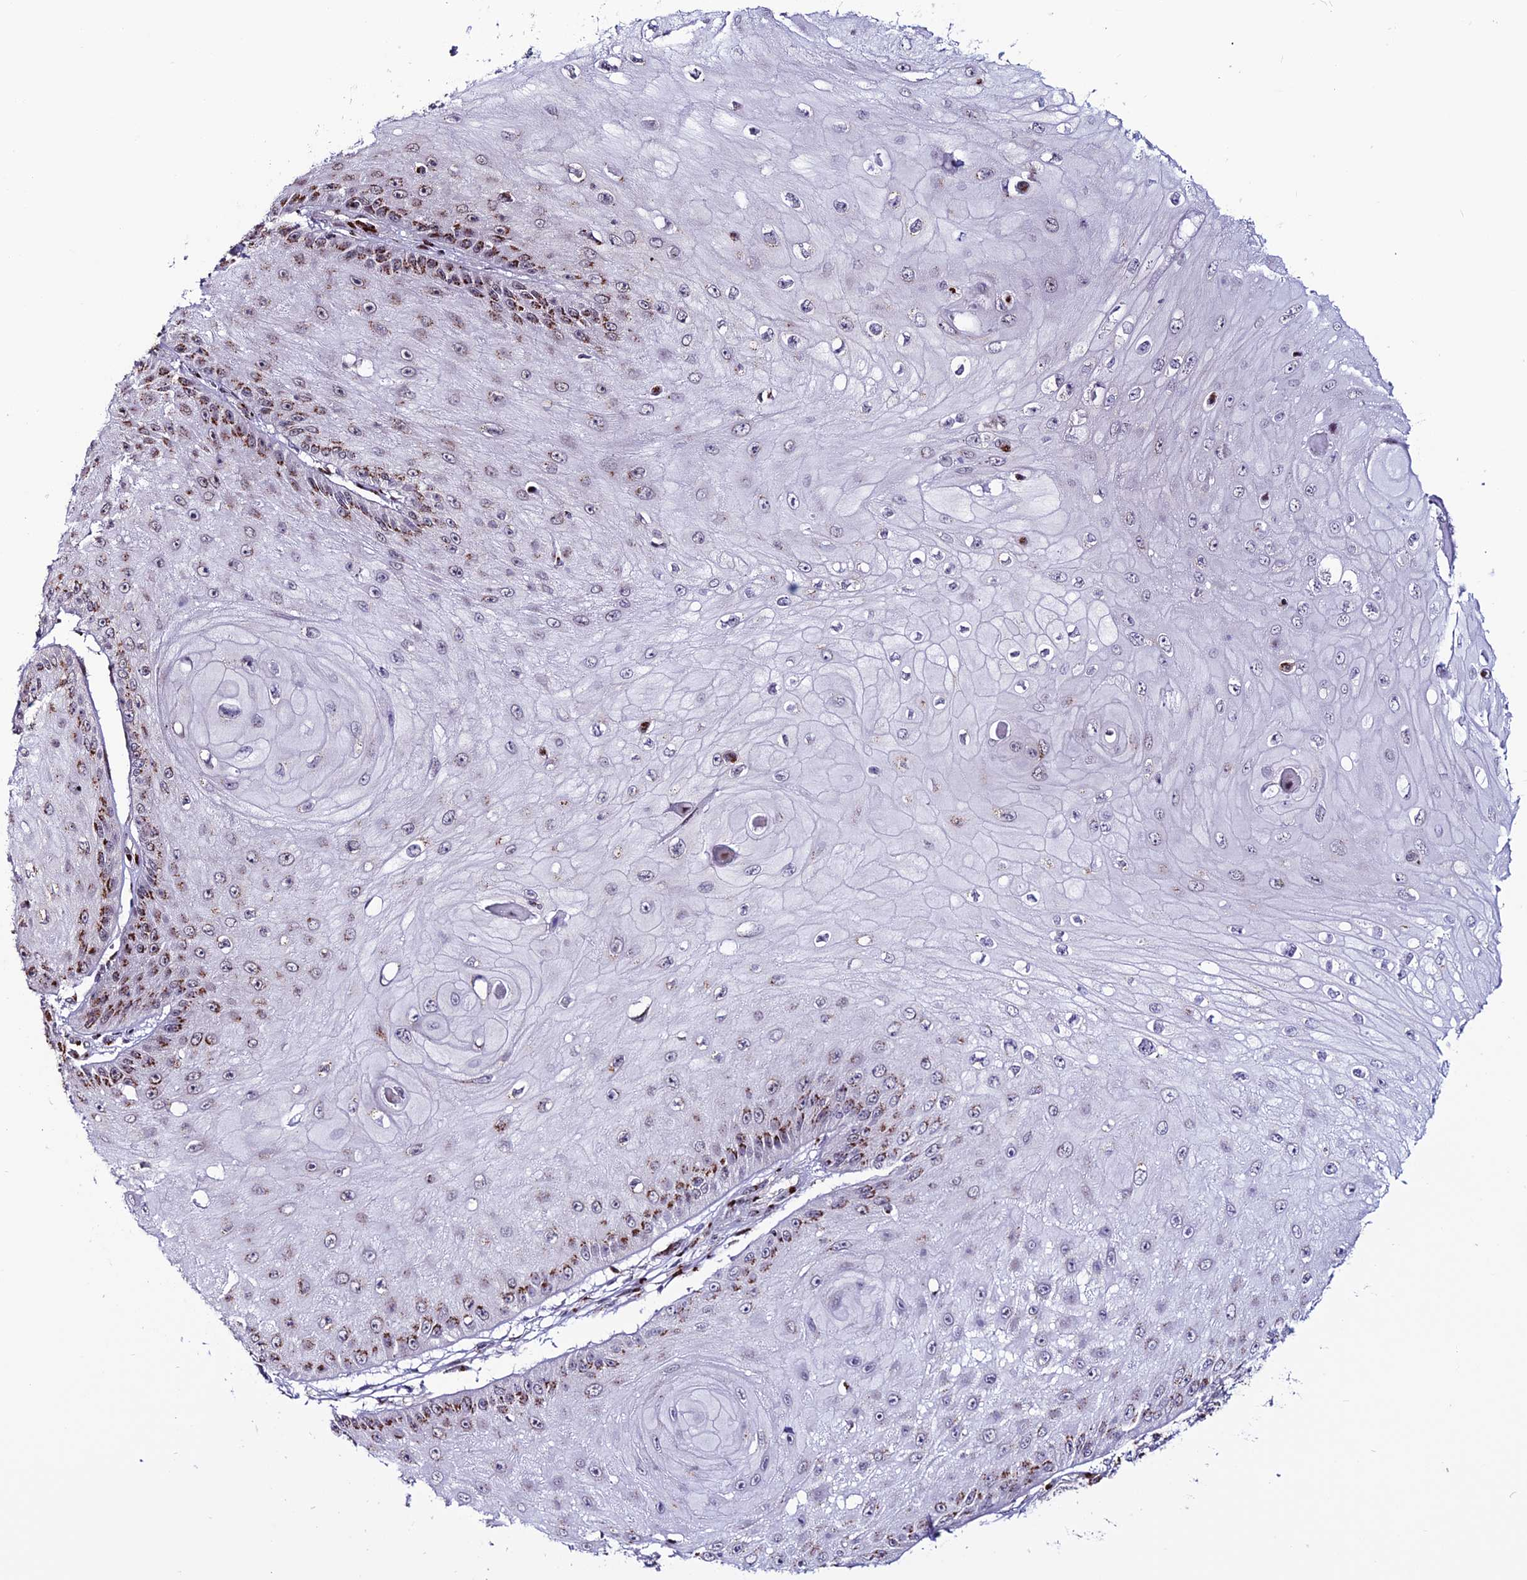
{"staining": {"intensity": "strong", "quantity": "<25%", "location": "cytoplasmic/membranous"}, "tissue": "skin cancer", "cell_type": "Tumor cells", "image_type": "cancer", "snomed": [{"axis": "morphology", "description": "Squamous cell carcinoma, NOS"}, {"axis": "topography", "description": "Skin"}], "caption": "High-magnification brightfield microscopy of skin squamous cell carcinoma stained with DAB (3,3'-diaminobenzidine) (brown) and counterstained with hematoxylin (blue). tumor cells exhibit strong cytoplasmic/membranous staining is present in about<25% of cells.", "gene": "PLEKHA4", "patient": {"sex": "male", "age": 70}}